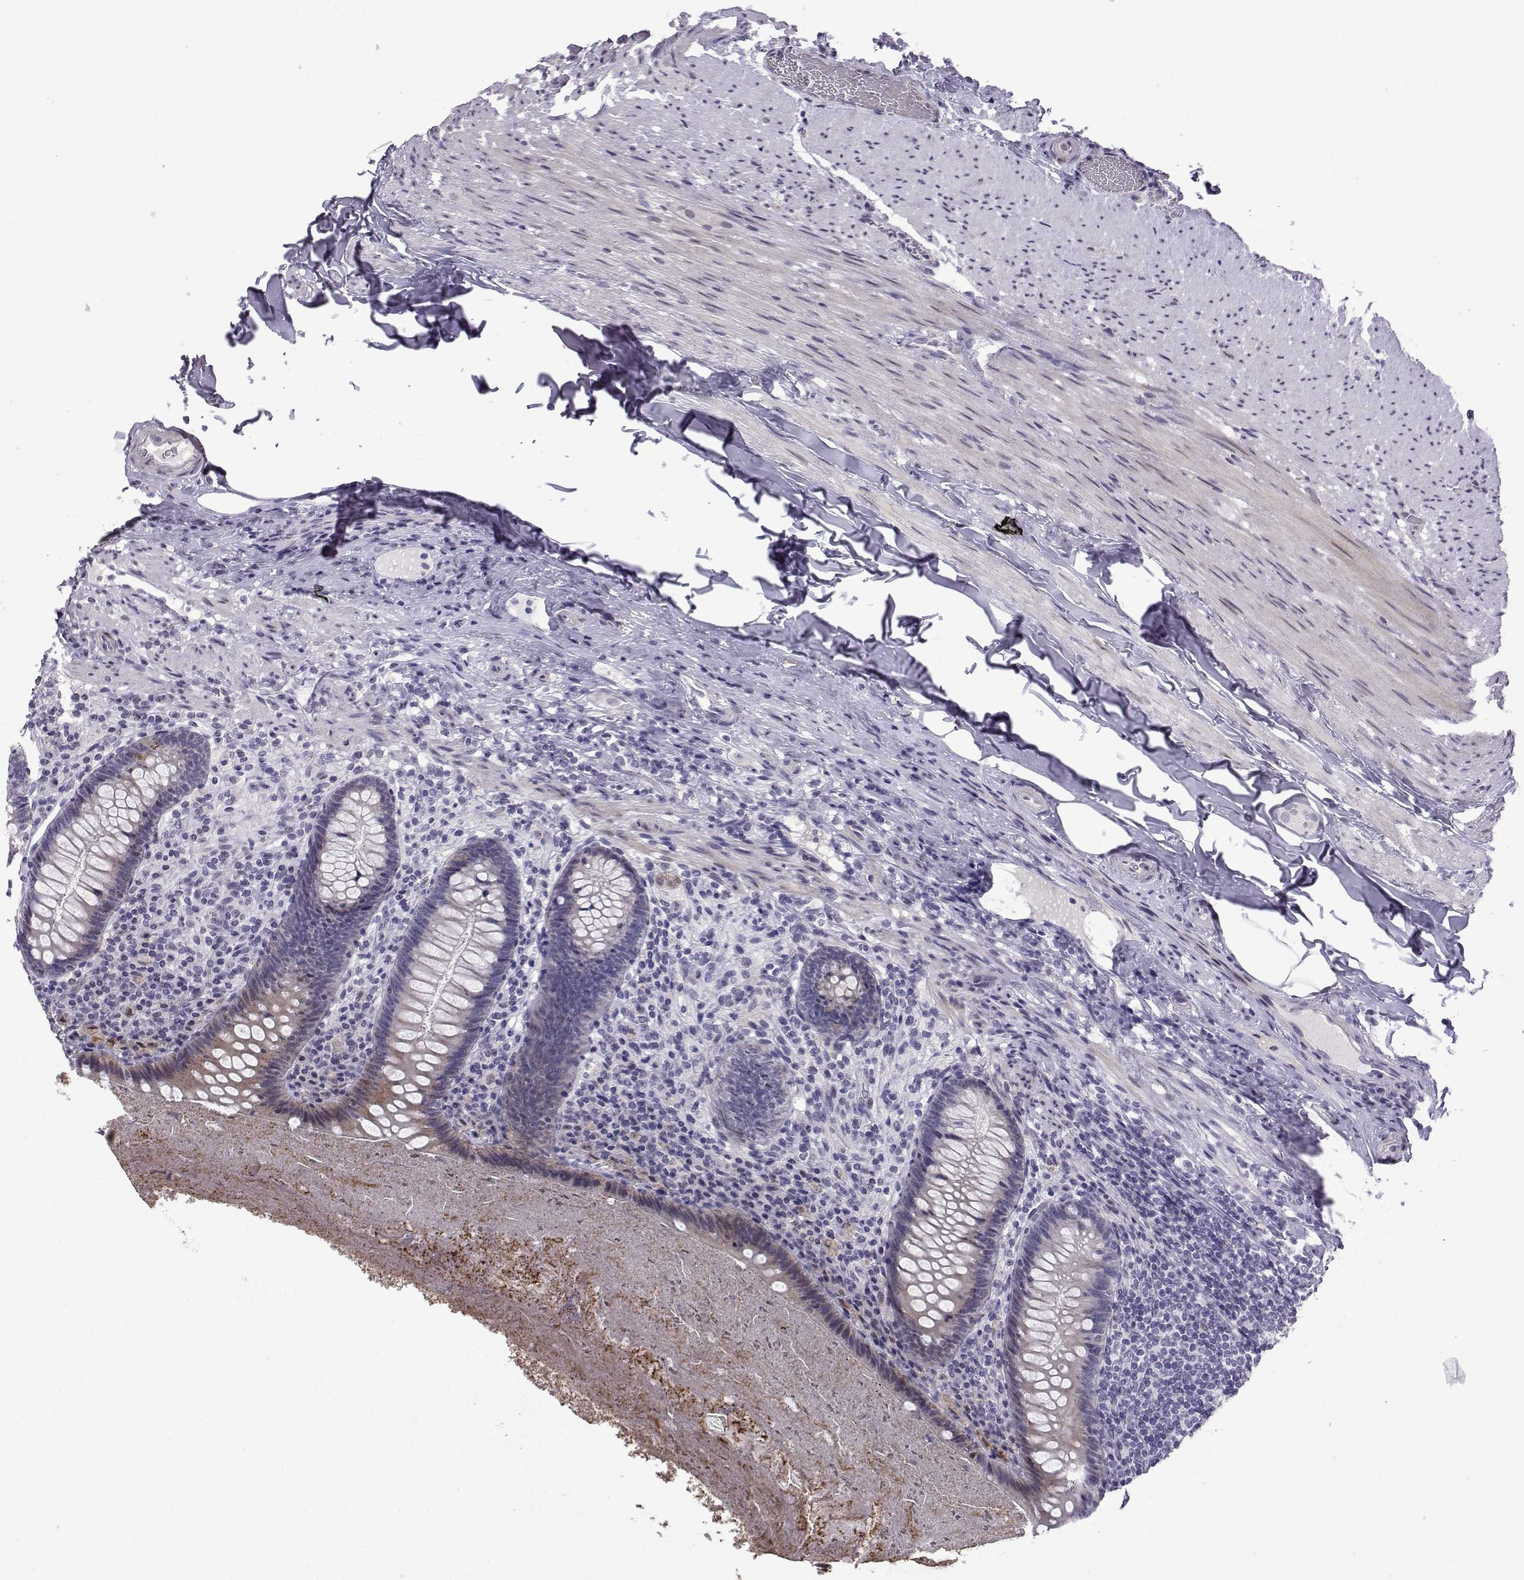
{"staining": {"intensity": "negative", "quantity": "none", "location": "none"}, "tissue": "appendix", "cell_type": "Glandular cells", "image_type": "normal", "snomed": [{"axis": "morphology", "description": "Normal tissue, NOS"}, {"axis": "topography", "description": "Appendix"}], "caption": "This is an IHC histopathology image of normal human appendix. There is no expression in glandular cells.", "gene": "CFAP70", "patient": {"sex": "male", "age": 47}}